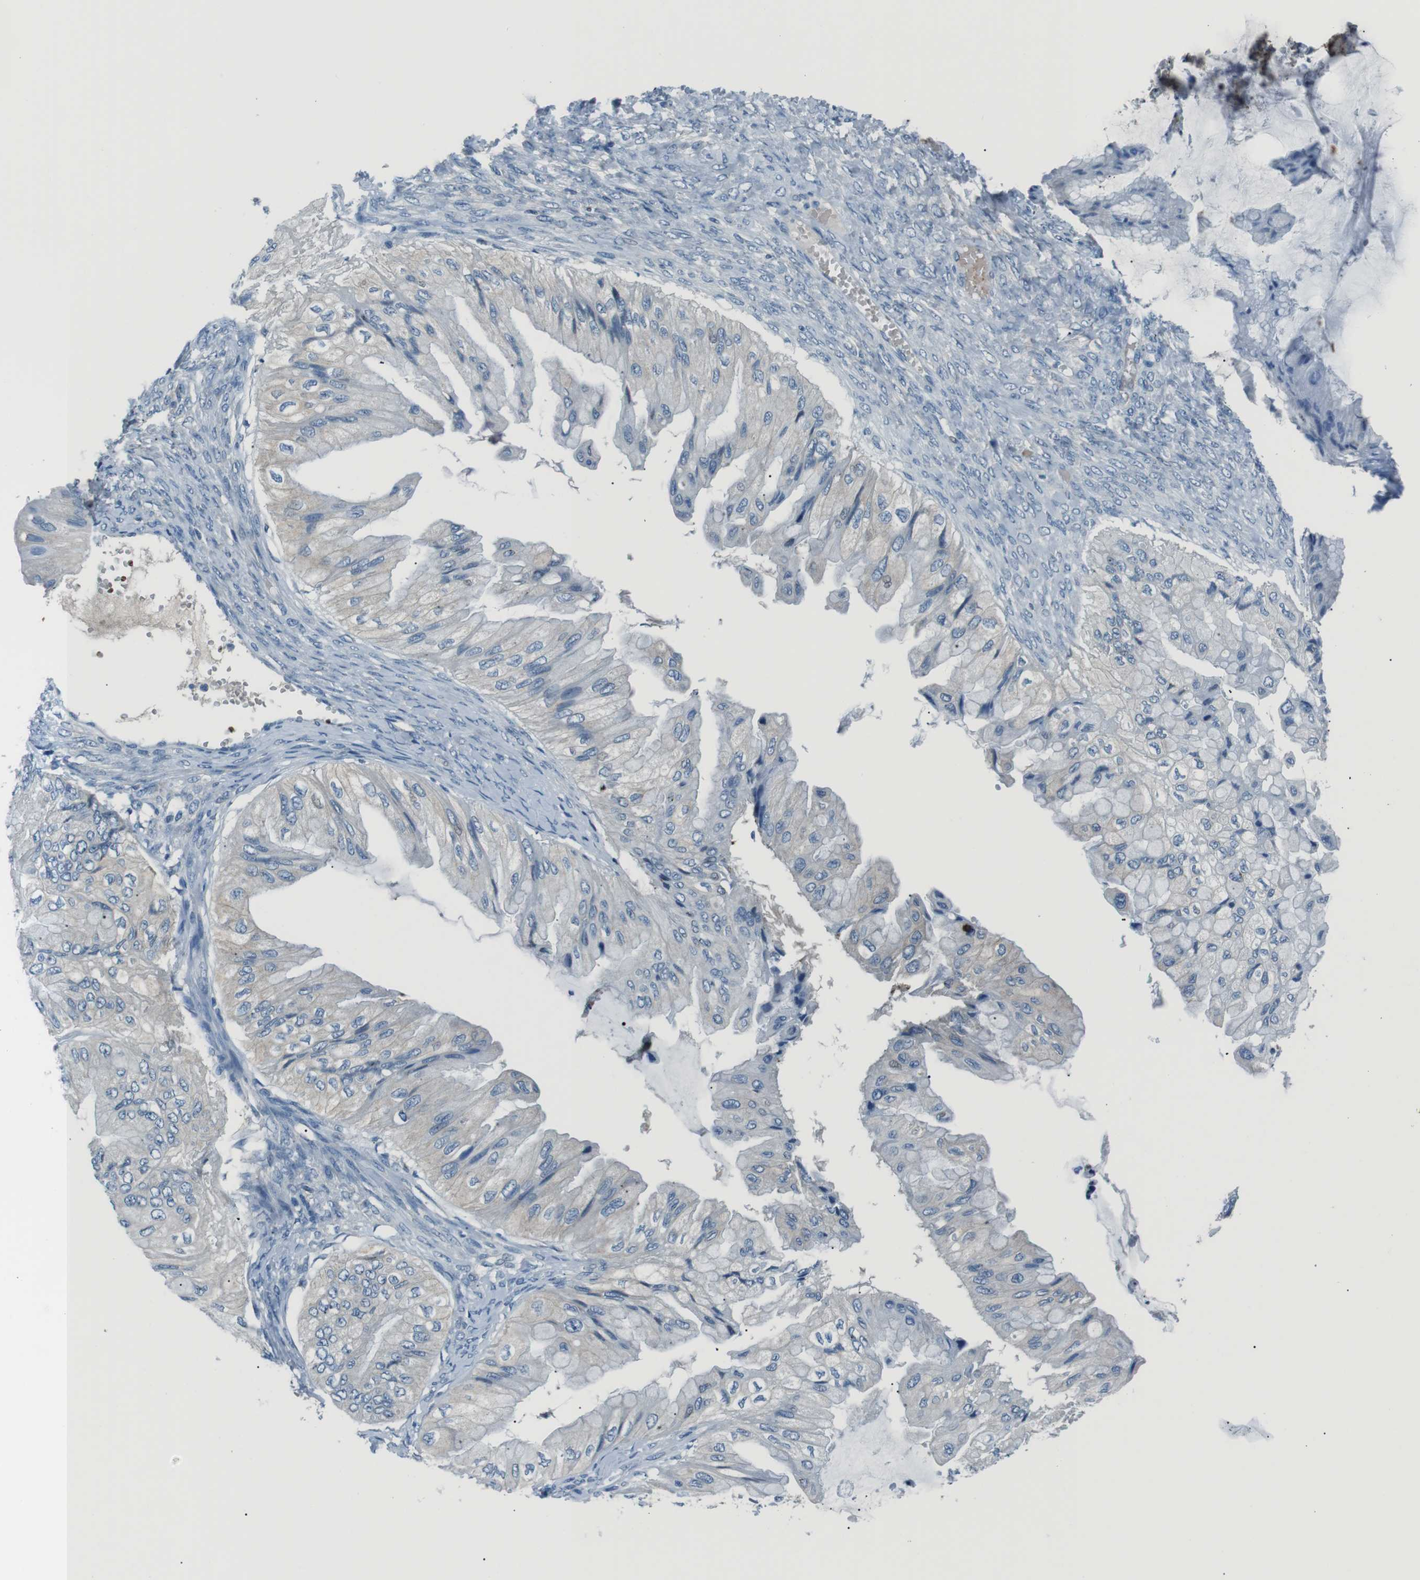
{"staining": {"intensity": "negative", "quantity": "none", "location": "none"}, "tissue": "ovarian cancer", "cell_type": "Tumor cells", "image_type": "cancer", "snomed": [{"axis": "morphology", "description": "Cystadenocarcinoma, mucinous, NOS"}, {"axis": "topography", "description": "Ovary"}], "caption": "IHC image of neoplastic tissue: human ovarian mucinous cystadenocarcinoma stained with DAB shows no significant protein staining in tumor cells.", "gene": "ST6GAL1", "patient": {"sex": "female", "age": 61}}